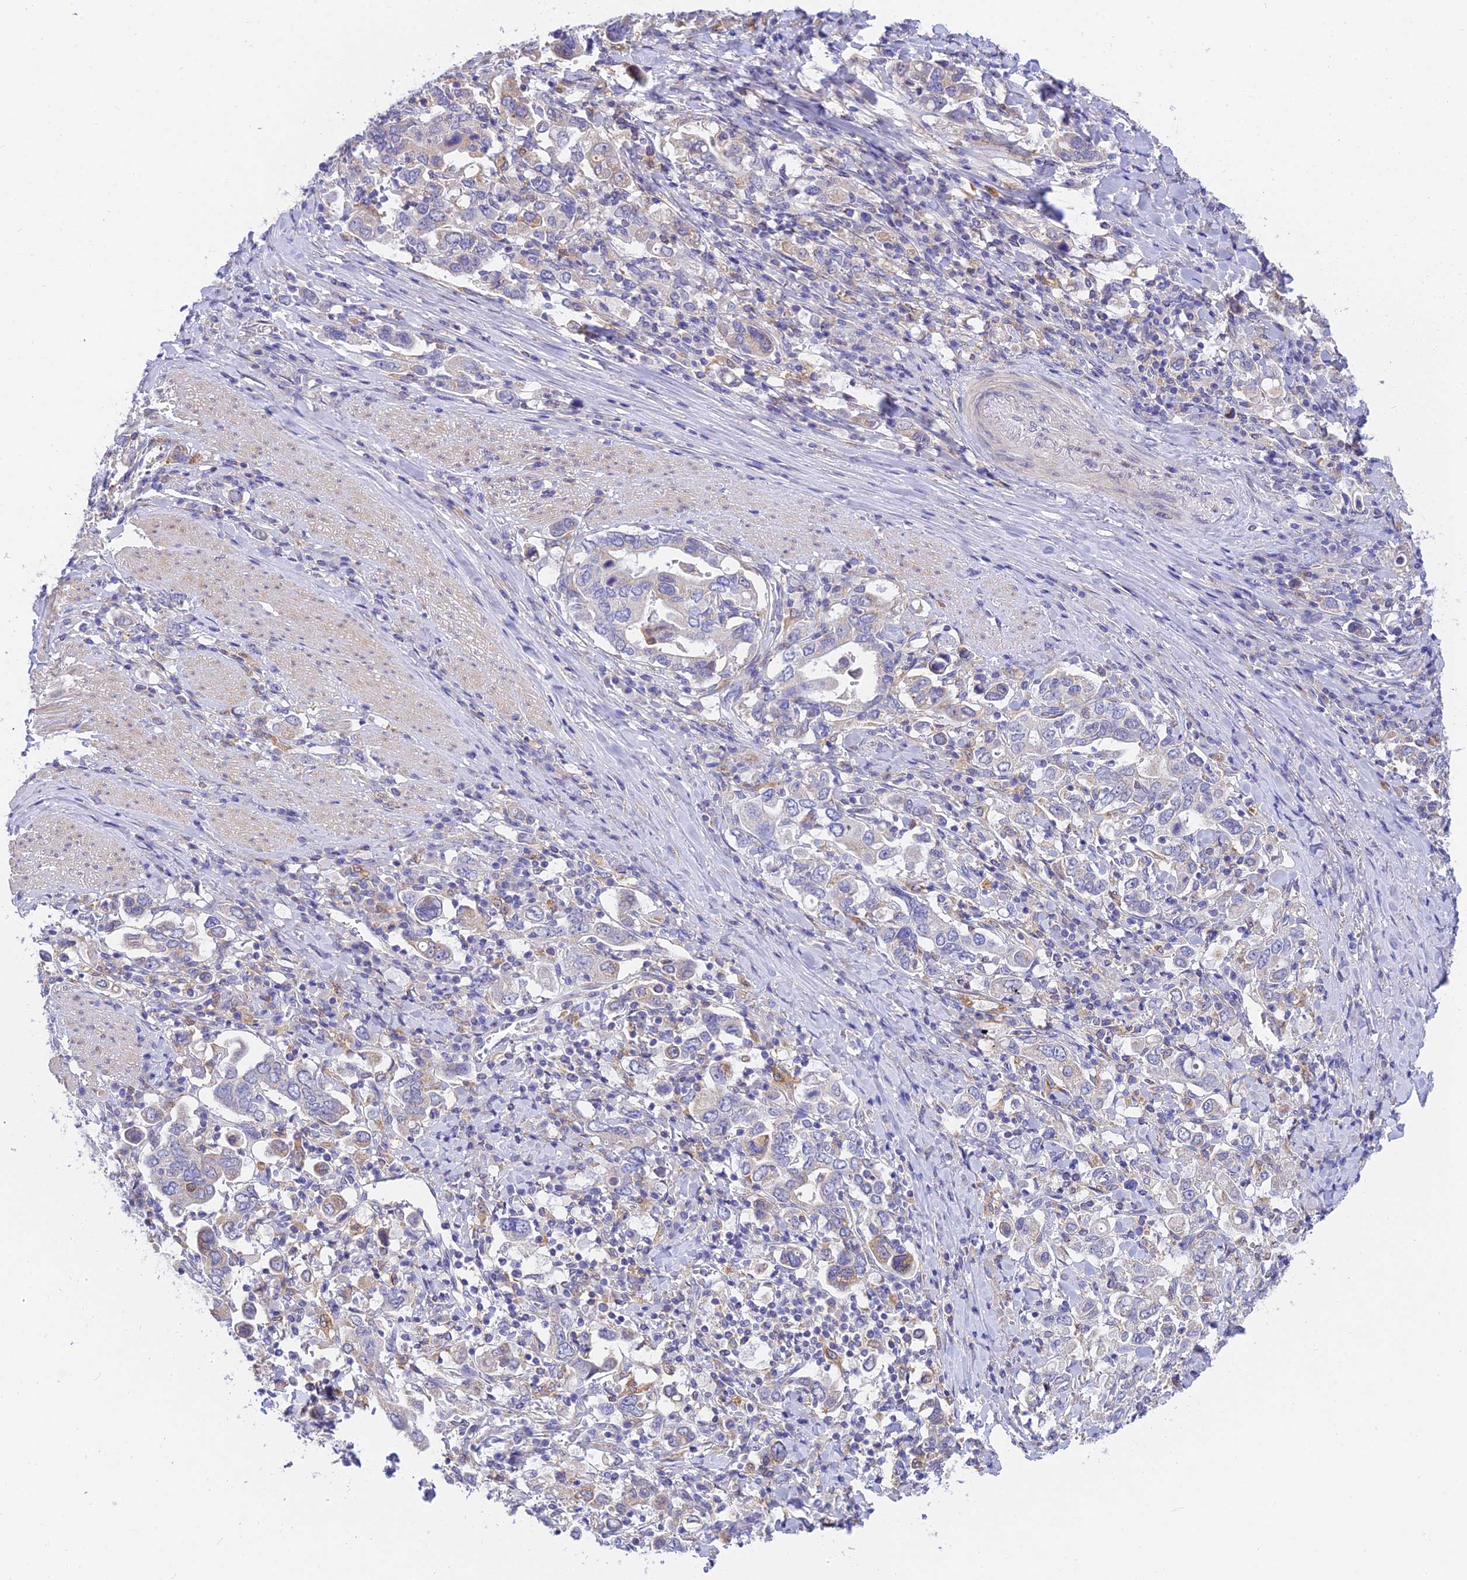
{"staining": {"intensity": "weak", "quantity": "<25%", "location": "cytoplasmic/membranous"}, "tissue": "stomach cancer", "cell_type": "Tumor cells", "image_type": "cancer", "snomed": [{"axis": "morphology", "description": "Adenocarcinoma, NOS"}, {"axis": "topography", "description": "Stomach, upper"}], "caption": "An immunohistochemistry (IHC) histopathology image of stomach cancer is shown. There is no staining in tumor cells of stomach cancer.", "gene": "ARL8B", "patient": {"sex": "male", "age": 62}}